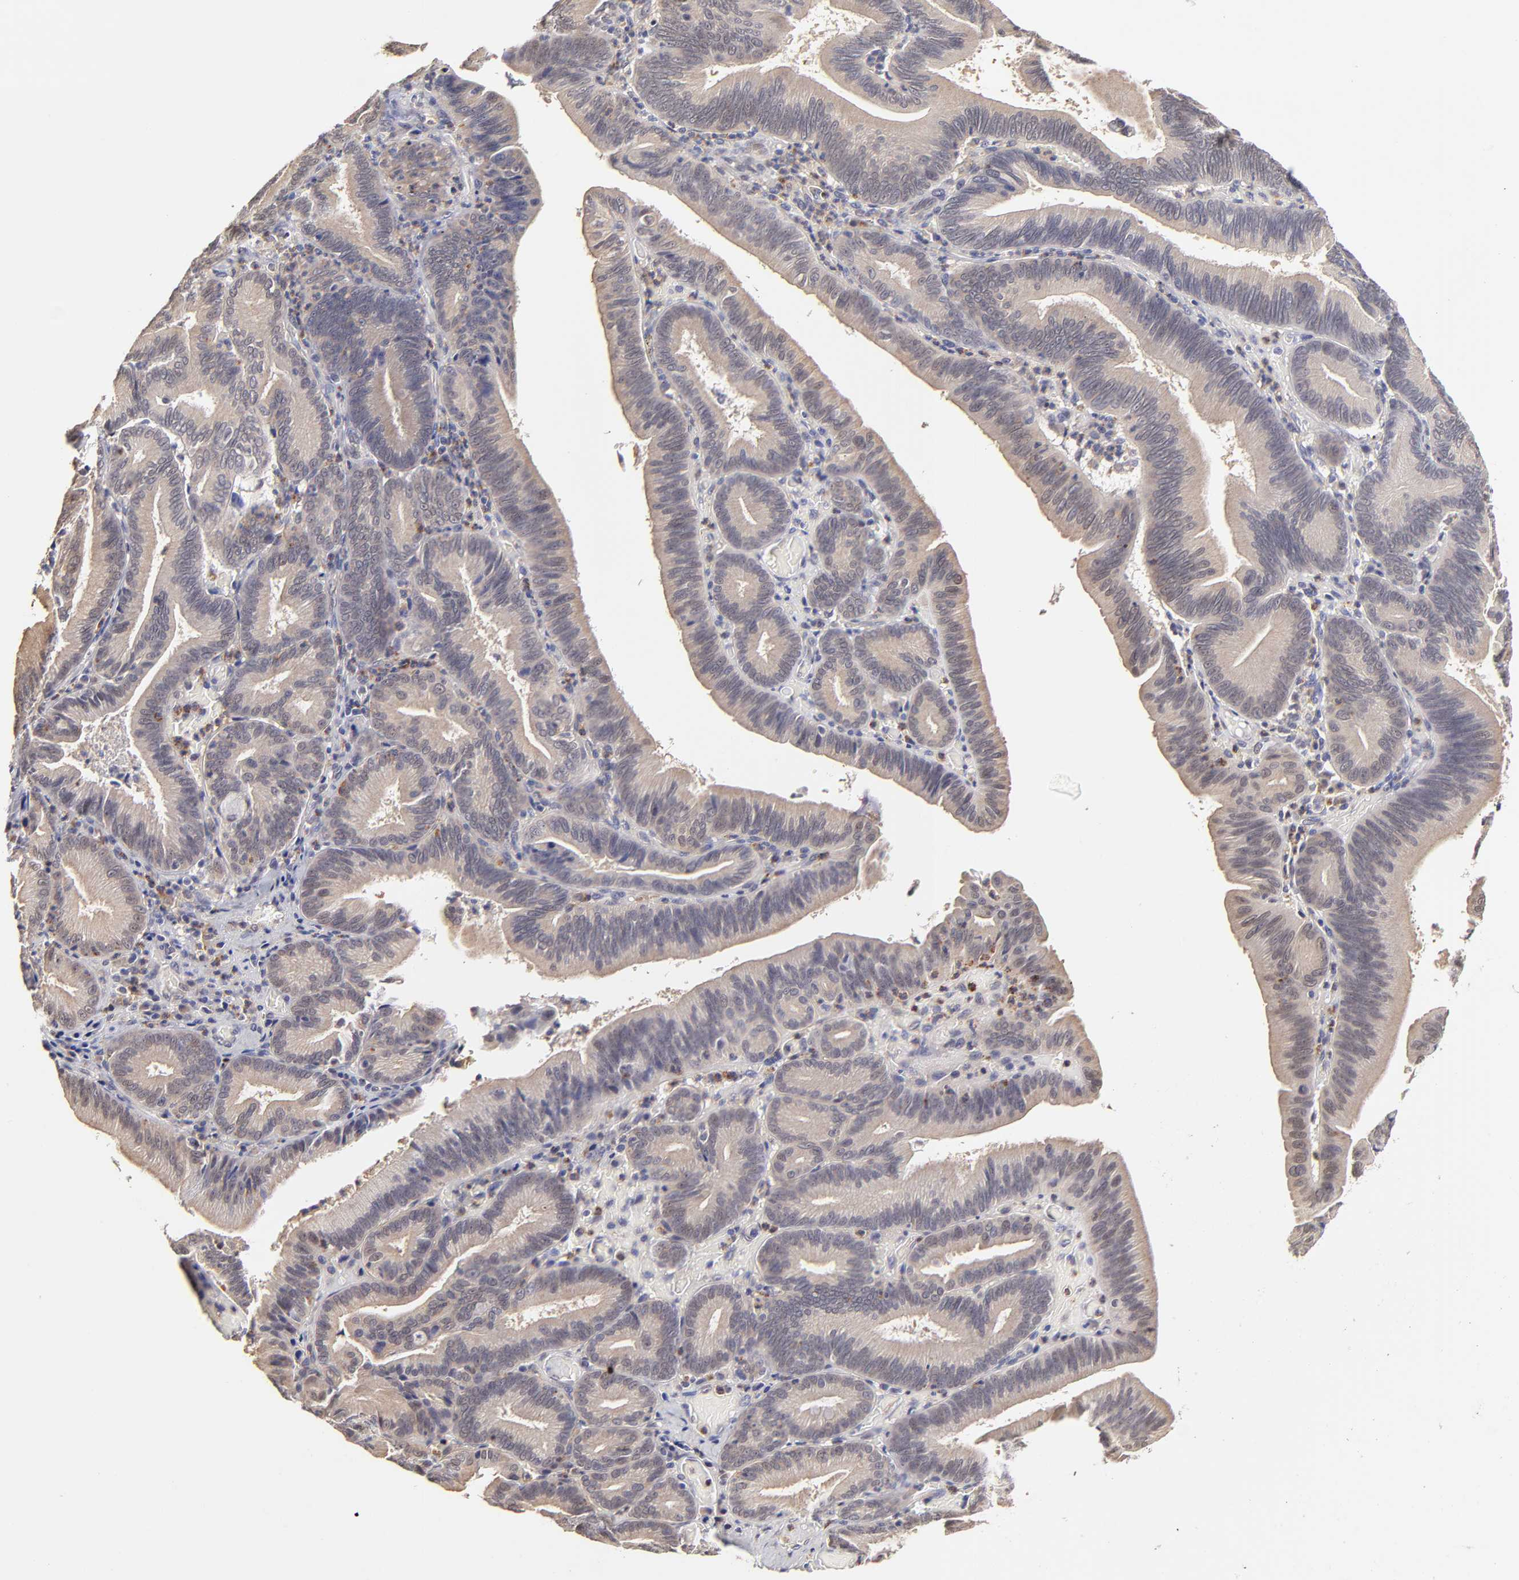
{"staining": {"intensity": "weak", "quantity": ">75%", "location": "cytoplasmic/membranous"}, "tissue": "pancreatic cancer", "cell_type": "Tumor cells", "image_type": "cancer", "snomed": [{"axis": "morphology", "description": "Adenocarcinoma, NOS"}, {"axis": "topography", "description": "Pancreas"}], "caption": "Protein expression by immunohistochemistry (IHC) shows weak cytoplasmic/membranous expression in approximately >75% of tumor cells in adenocarcinoma (pancreatic). (Brightfield microscopy of DAB IHC at high magnification).", "gene": "ZNF10", "patient": {"sex": "male", "age": 82}}